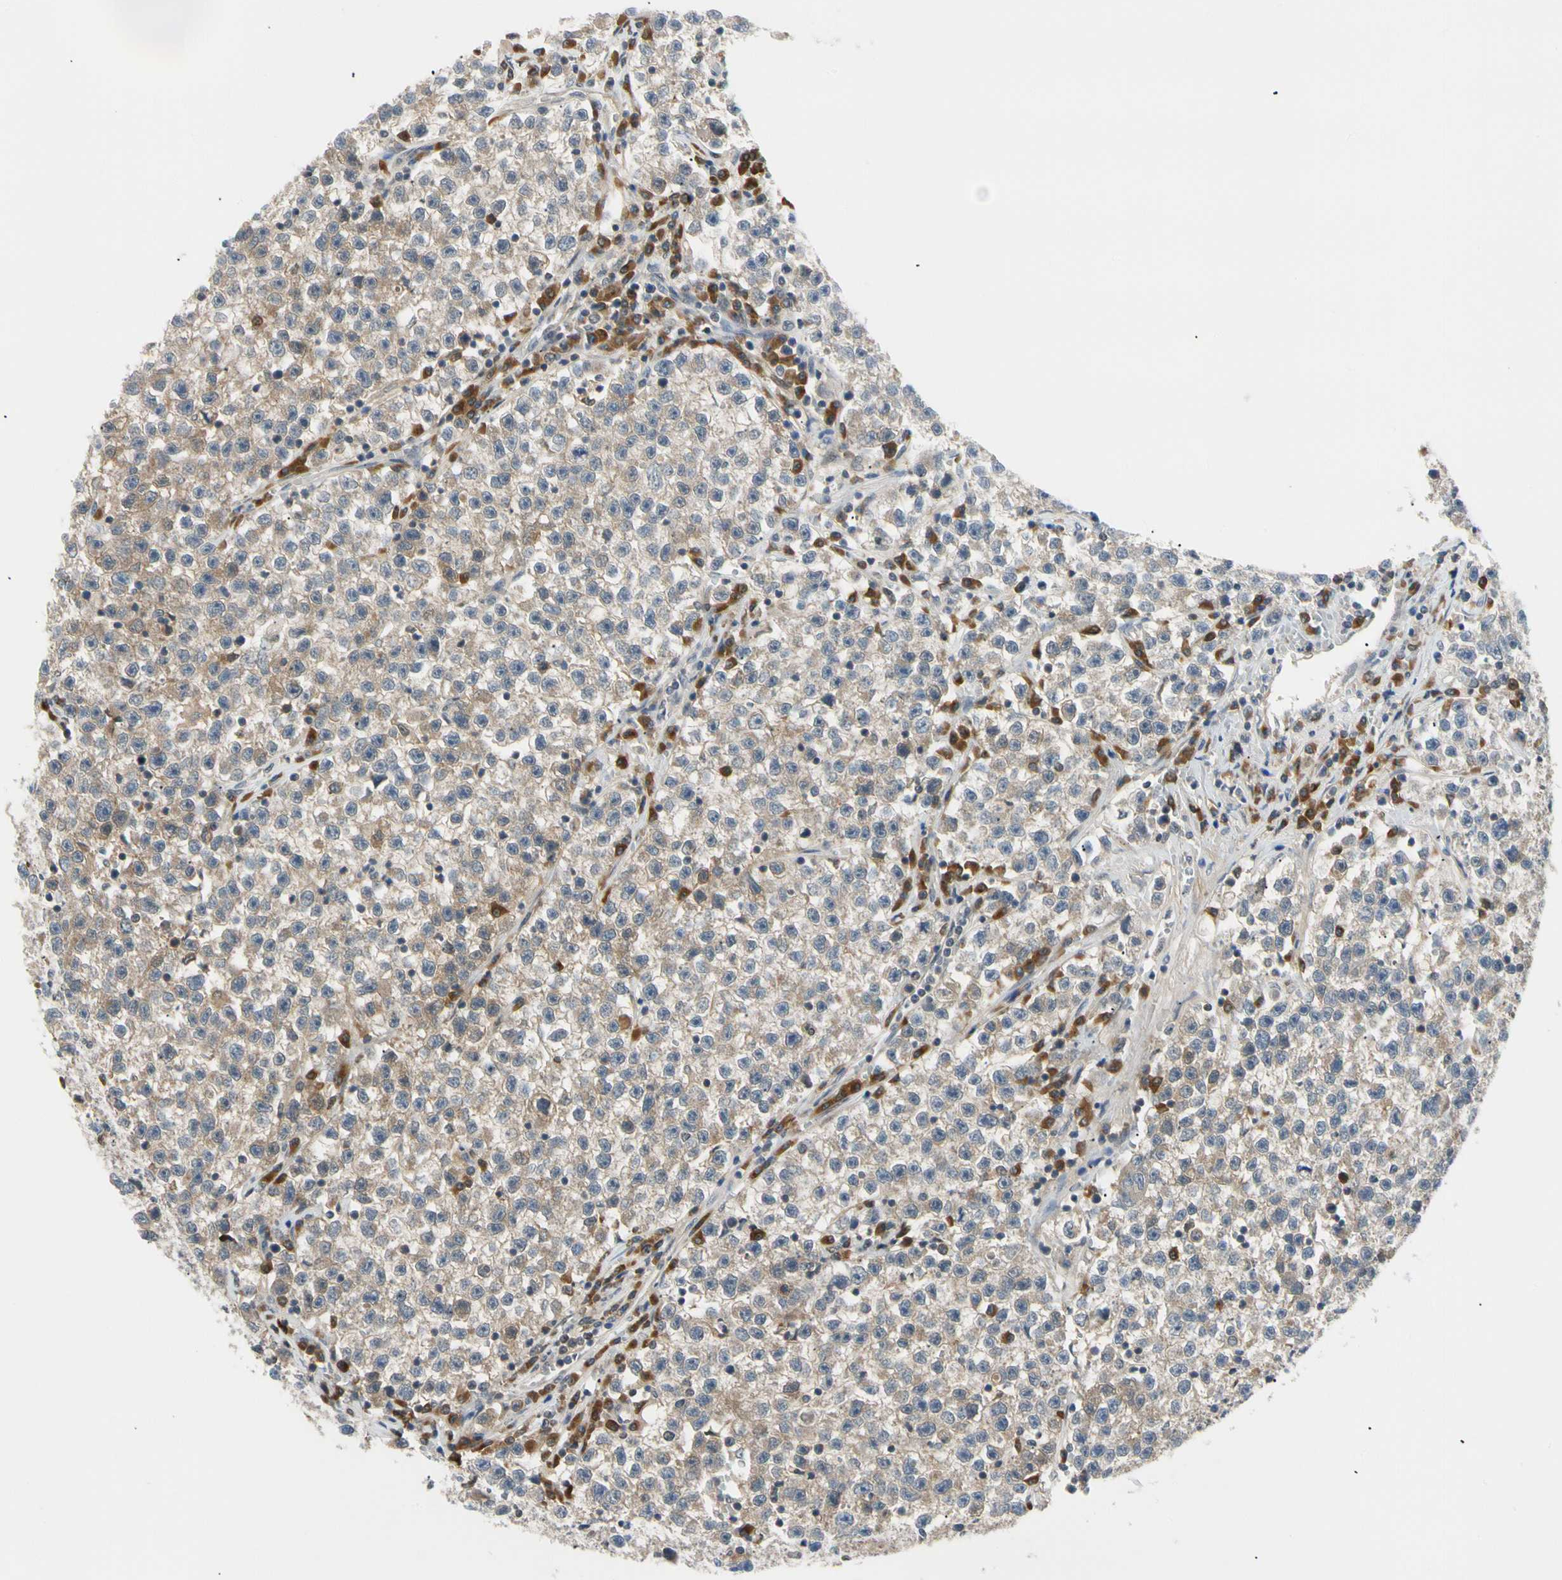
{"staining": {"intensity": "weak", "quantity": ">75%", "location": "cytoplasmic/membranous"}, "tissue": "testis cancer", "cell_type": "Tumor cells", "image_type": "cancer", "snomed": [{"axis": "morphology", "description": "Seminoma, NOS"}, {"axis": "topography", "description": "Testis"}], "caption": "Protein positivity by immunohistochemistry shows weak cytoplasmic/membranous positivity in about >75% of tumor cells in seminoma (testis).", "gene": "SEC23B", "patient": {"sex": "male", "age": 22}}